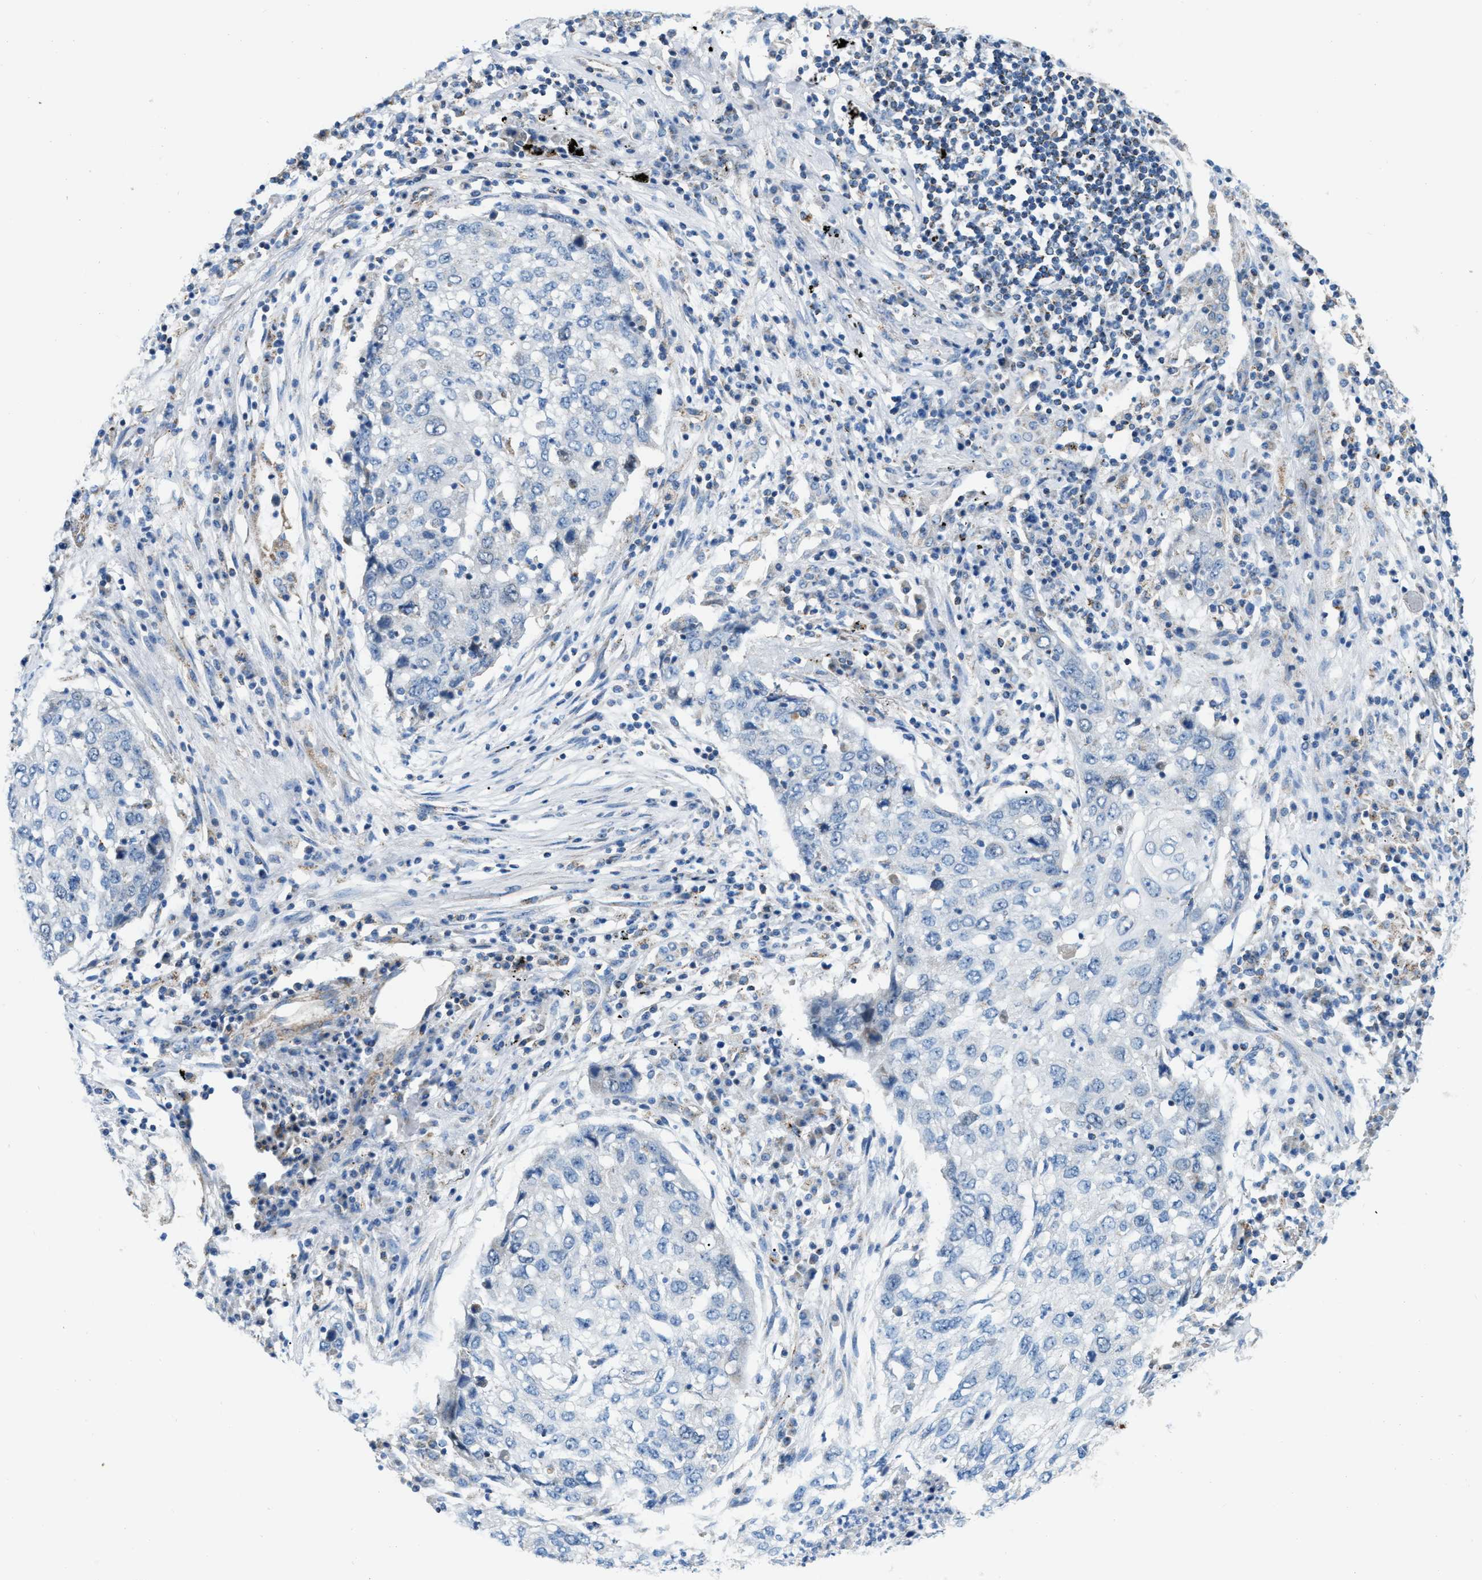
{"staining": {"intensity": "negative", "quantity": "none", "location": "none"}, "tissue": "lung cancer", "cell_type": "Tumor cells", "image_type": "cancer", "snomed": [{"axis": "morphology", "description": "Squamous cell carcinoma, NOS"}, {"axis": "topography", "description": "Lung"}], "caption": "Immunohistochemistry (IHC) image of squamous cell carcinoma (lung) stained for a protein (brown), which shows no expression in tumor cells.", "gene": "JADE1", "patient": {"sex": "female", "age": 63}}